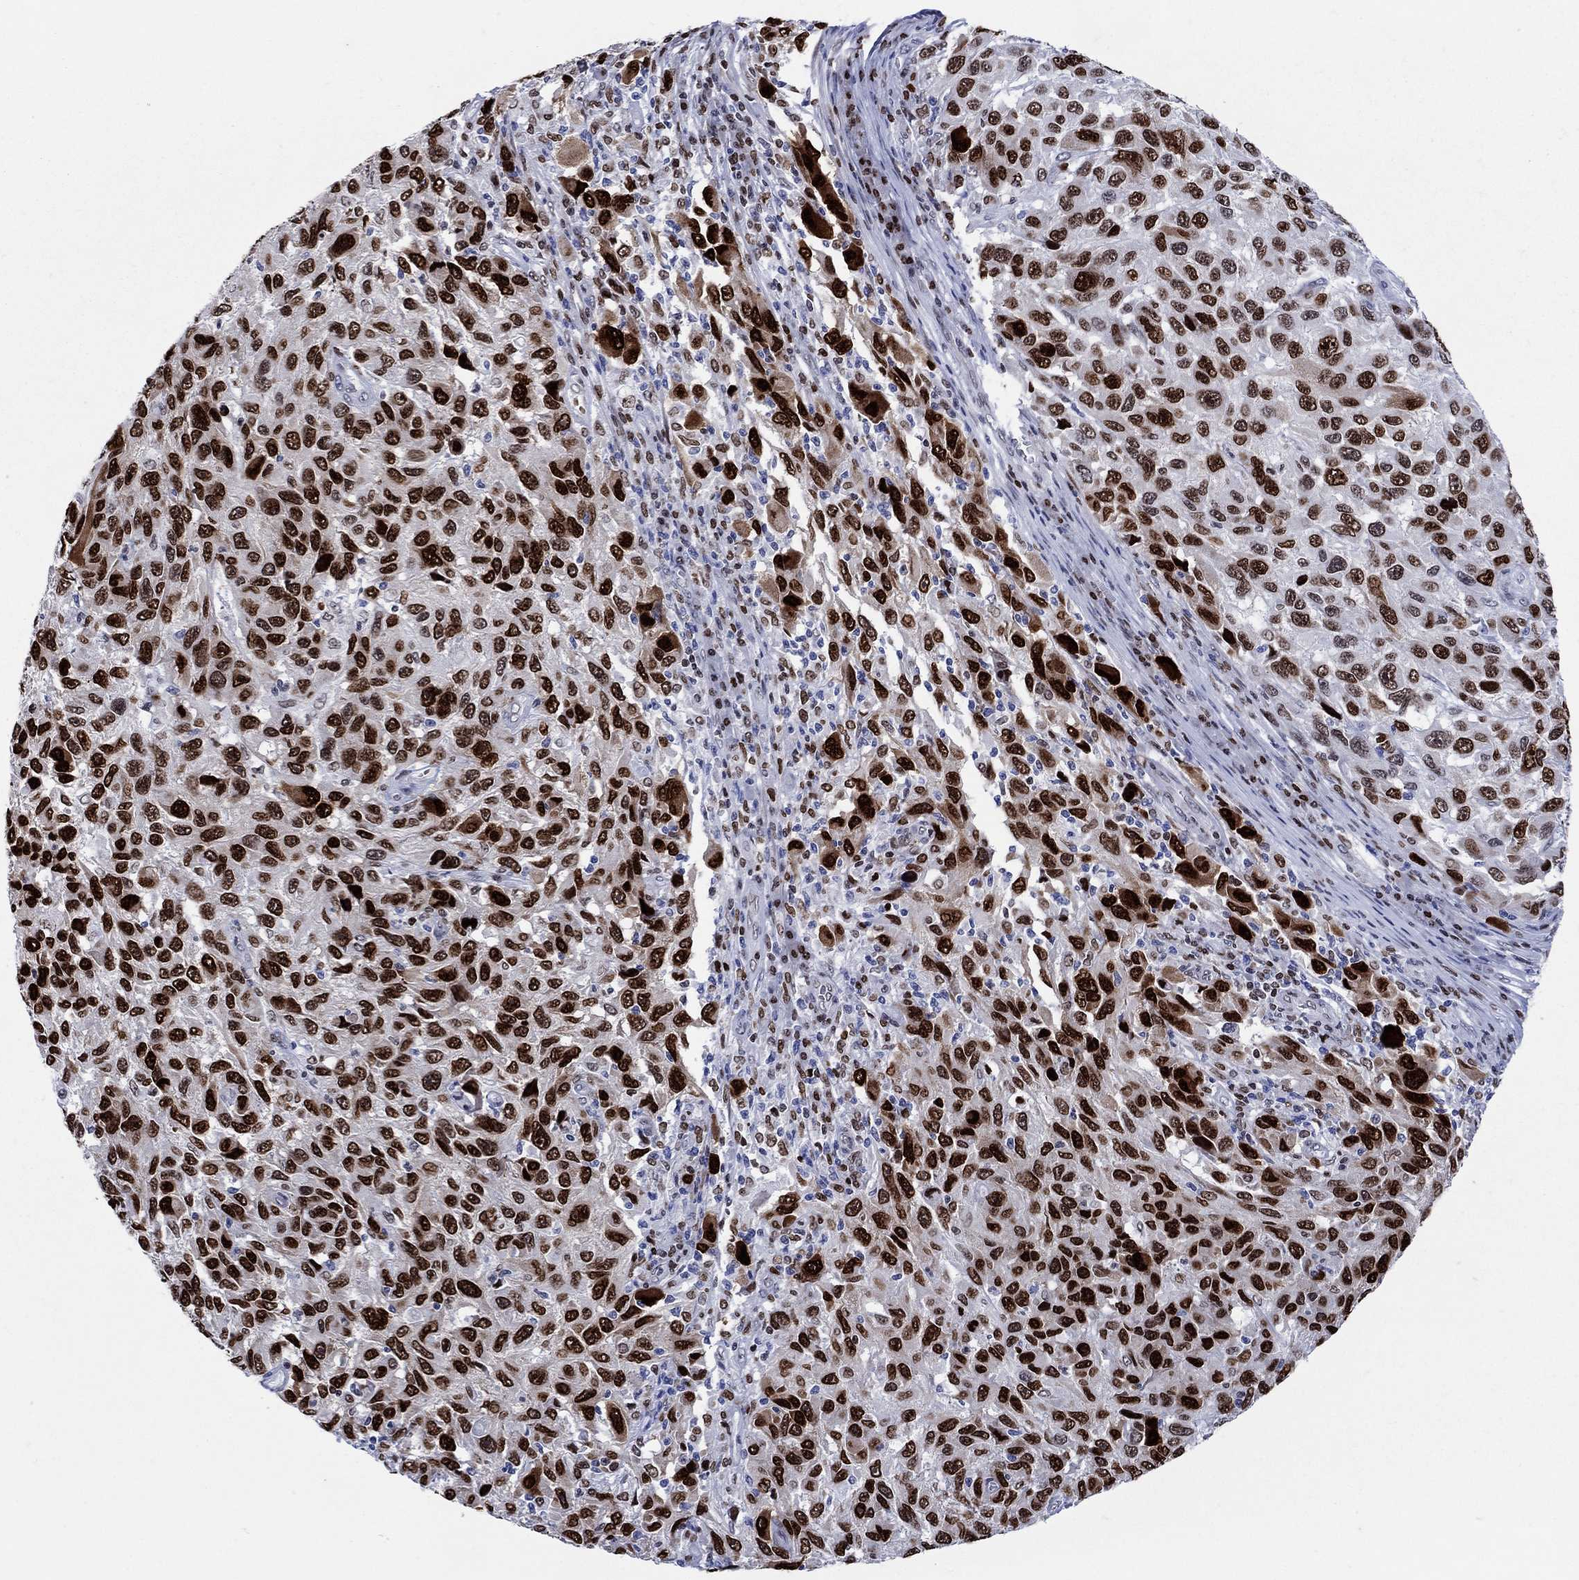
{"staining": {"intensity": "strong", "quantity": ">75%", "location": "nuclear"}, "tissue": "melanoma", "cell_type": "Tumor cells", "image_type": "cancer", "snomed": [{"axis": "morphology", "description": "Malignant melanoma, NOS"}, {"axis": "topography", "description": "Skin"}], "caption": "Protein analysis of melanoma tissue demonstrates strong nuclear staining in approximately >75% of tumor cells.", "gene": "HMGA1", "patient": {"sex": "male", "age": 53}}